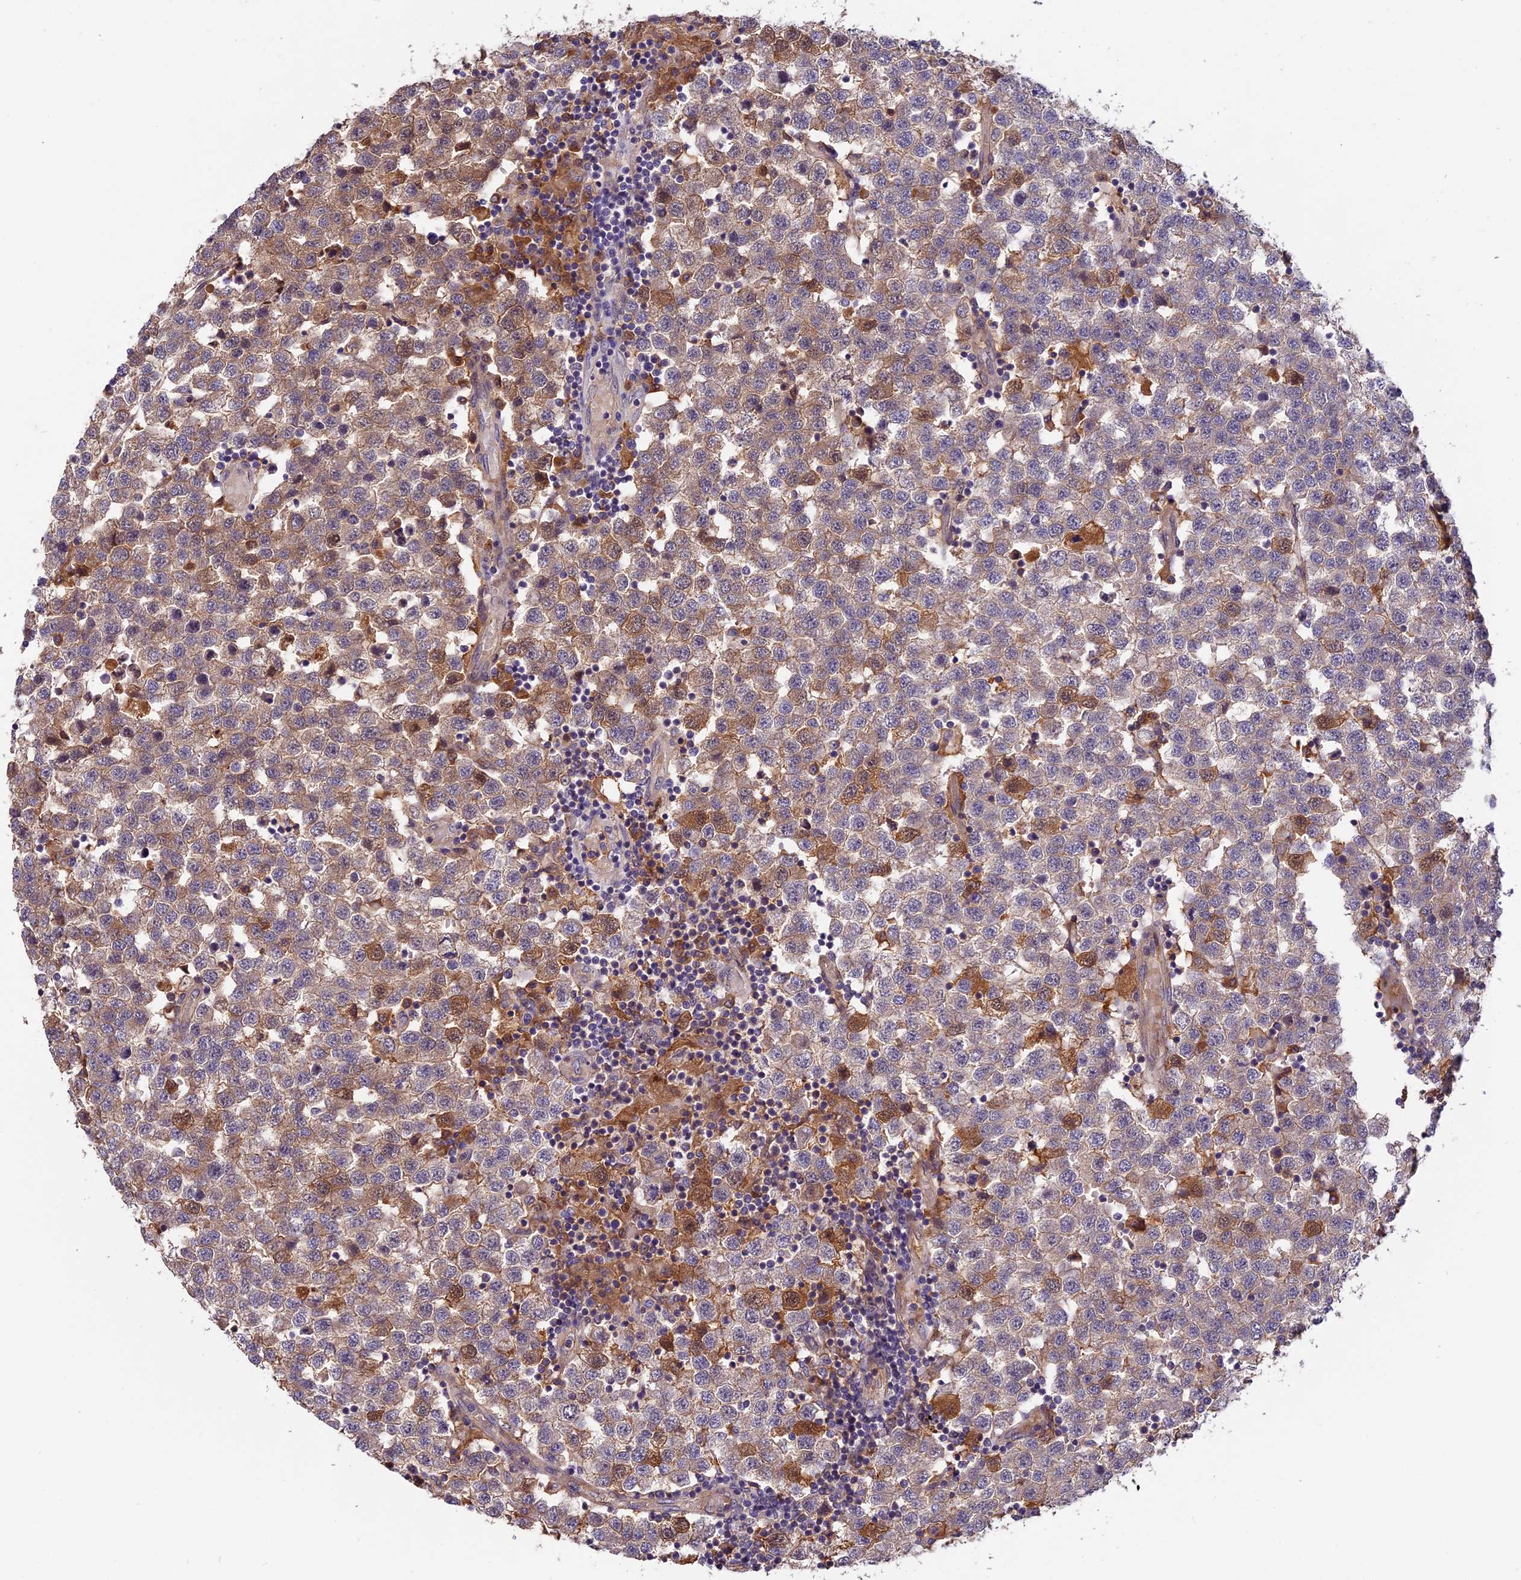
{"staining": {"intensity": "moderate", "quantity": "<25%", "location": "cytoplasmic/membranous"}, "tissue": "testis cancer", "cell_type": "Tumor cells", "image_type": "cancer", "snomed": [{"axis": "morphology", "description": "Seminoma, NOS"}, {"axis": "topography", "description": "Testis"}], "caption": "This micrograph reveals immunohistochemistry (IHC) staining of human testis seminoma, with low moderate cytoplasmic/membranous expression in about <25% of tumor cells.", "gene": "SETD6", "patient": {"sex": "male", "age": 34}}